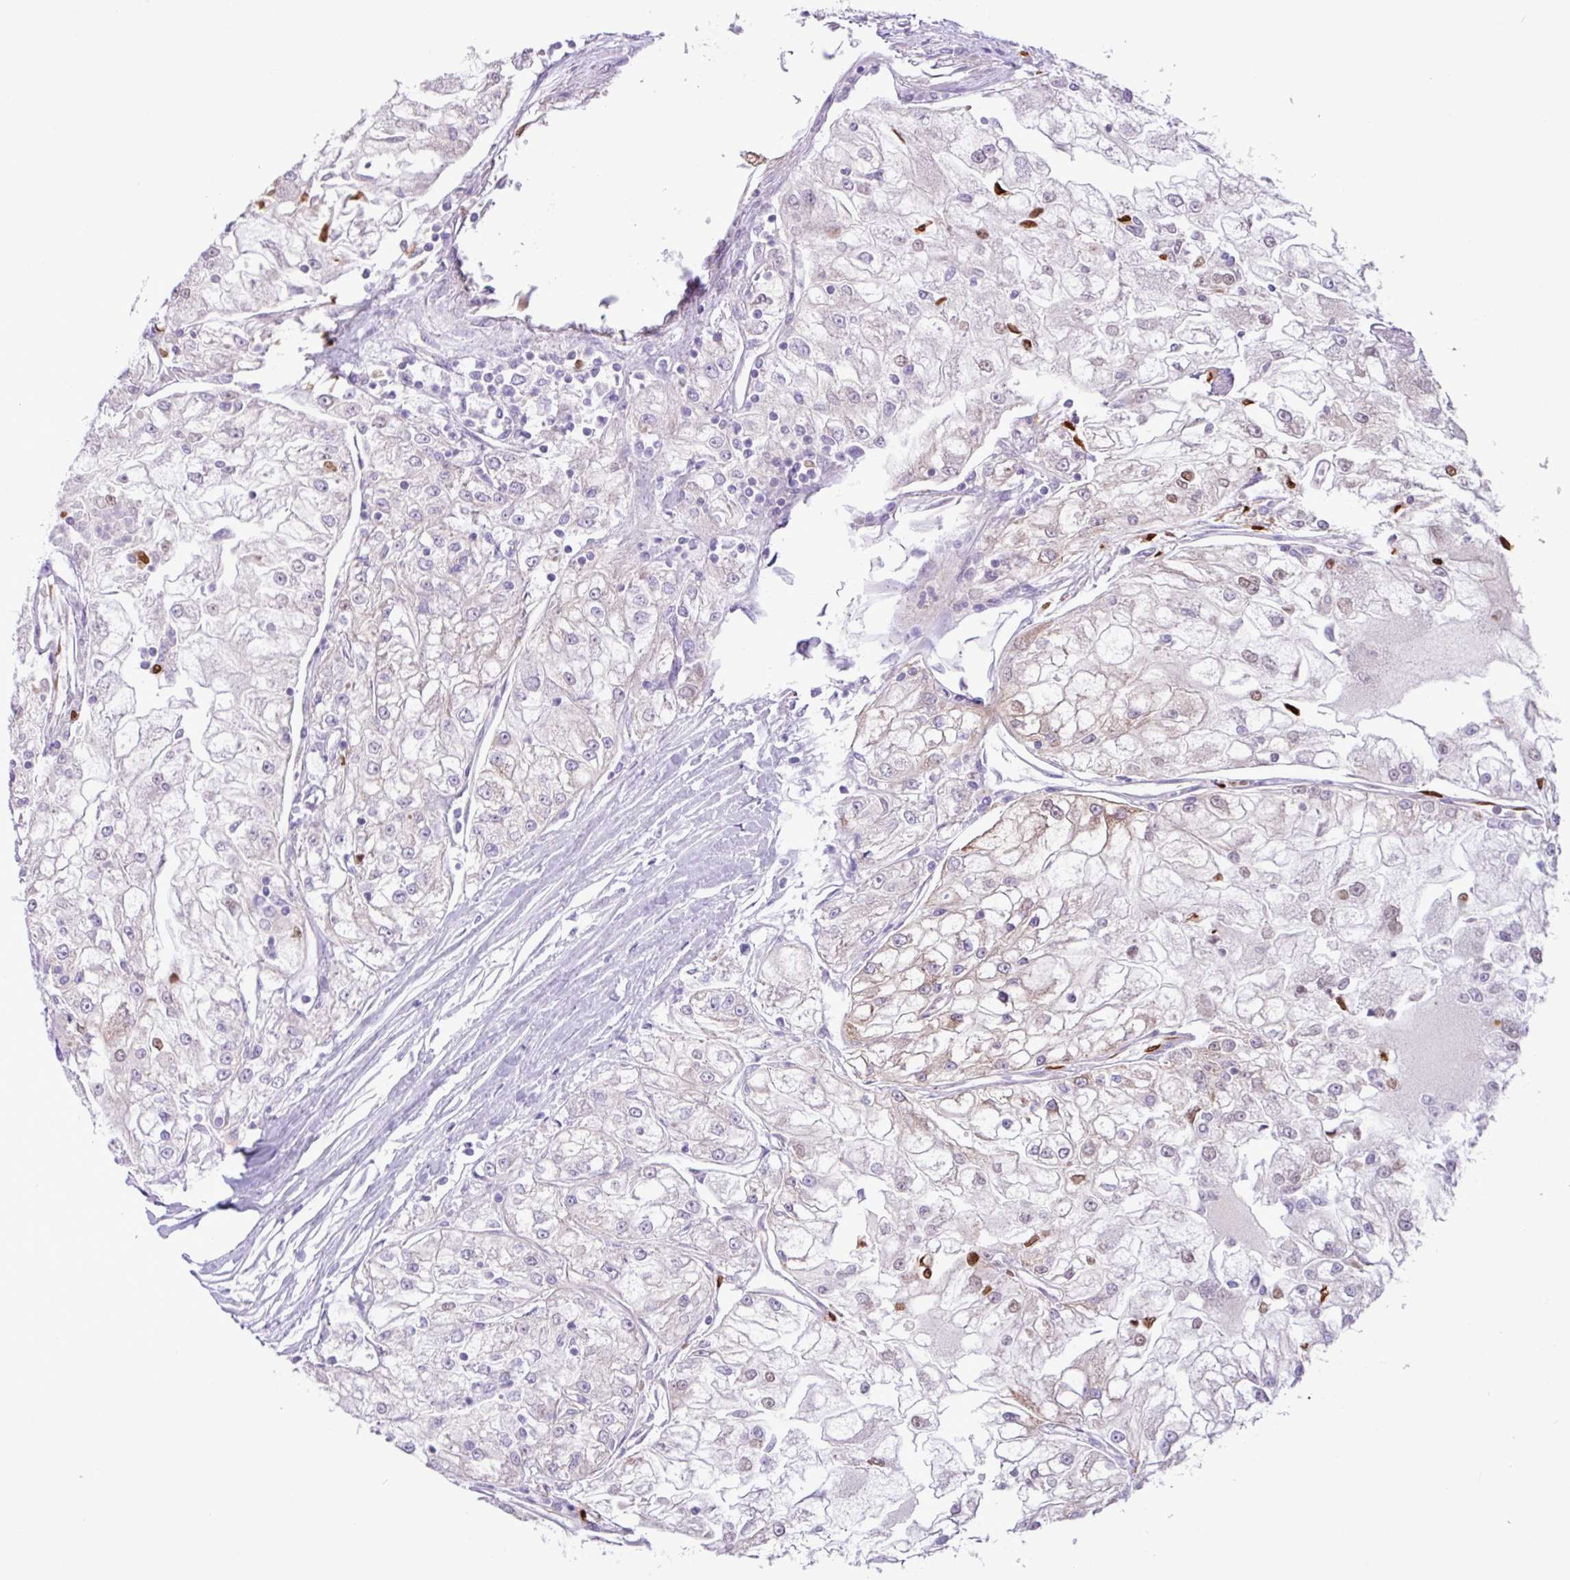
{"staining": {"intensity": "weak", "quantity": "<25%", "location": "cytoplasmic/membranous"}, "tissue": "renal cancer", "cell_type": "Tumor cells", "image_type": "cancer", "snomed": [{"axis": "morphology", "description": "Adenocarcinoma, NOS"}, {"axis": "topography", "description": "Kidney"}], "caption": "A high-resolution micrograph shows immunohistochemistry (IHC) staining of renal cancer, which shows no significant staining in tumor cells. (DAB (3,3'-diaminobenzidine) immunohistochemistry (IHC) visualized using brightfield microscopy, high magnification).", "gene": "CKMT2", "patient": {"sex": "female", "age": 72}}